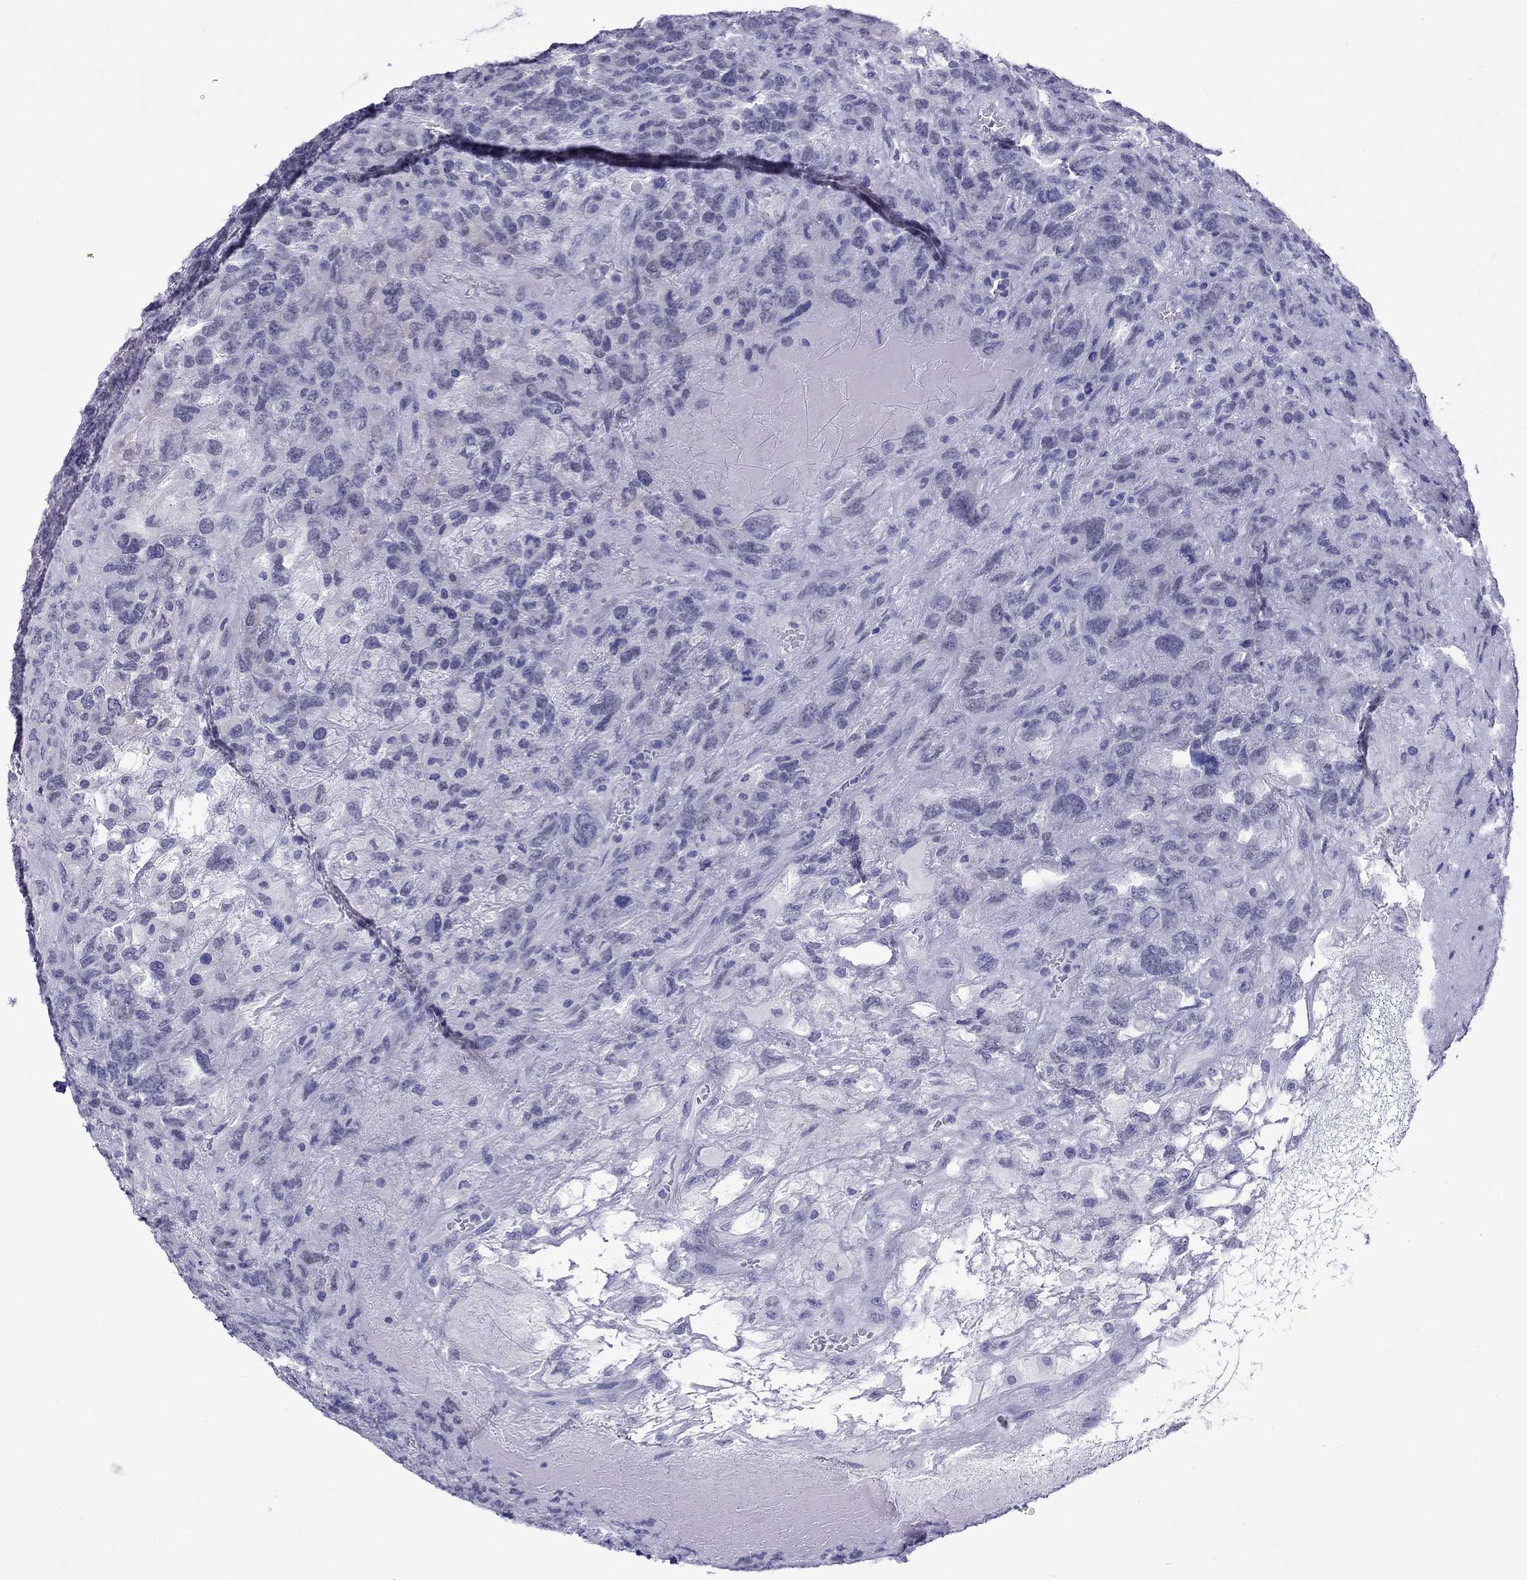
{"staining": {"intensity": "negative", "quantity": "none", "location": "none"}, "tissue": "testis cancer", "cell_type": "Tumor cells", "image_type": "cancer", "snomed": [{"axis": "morphology", "description": "Seminoma, NOS"}, {"axis": "topography", "description": "Testis"}], "caption": "Testis cancer (seminoma) was stained to show a protein in brown. There is no significant staining in tumor cells. (Brightfield microscopy of DAB immunohistochemistry (IHC) at high magnification).", "gene": "CHRNB3", "patient": {"sex": "male", "age": 52}}